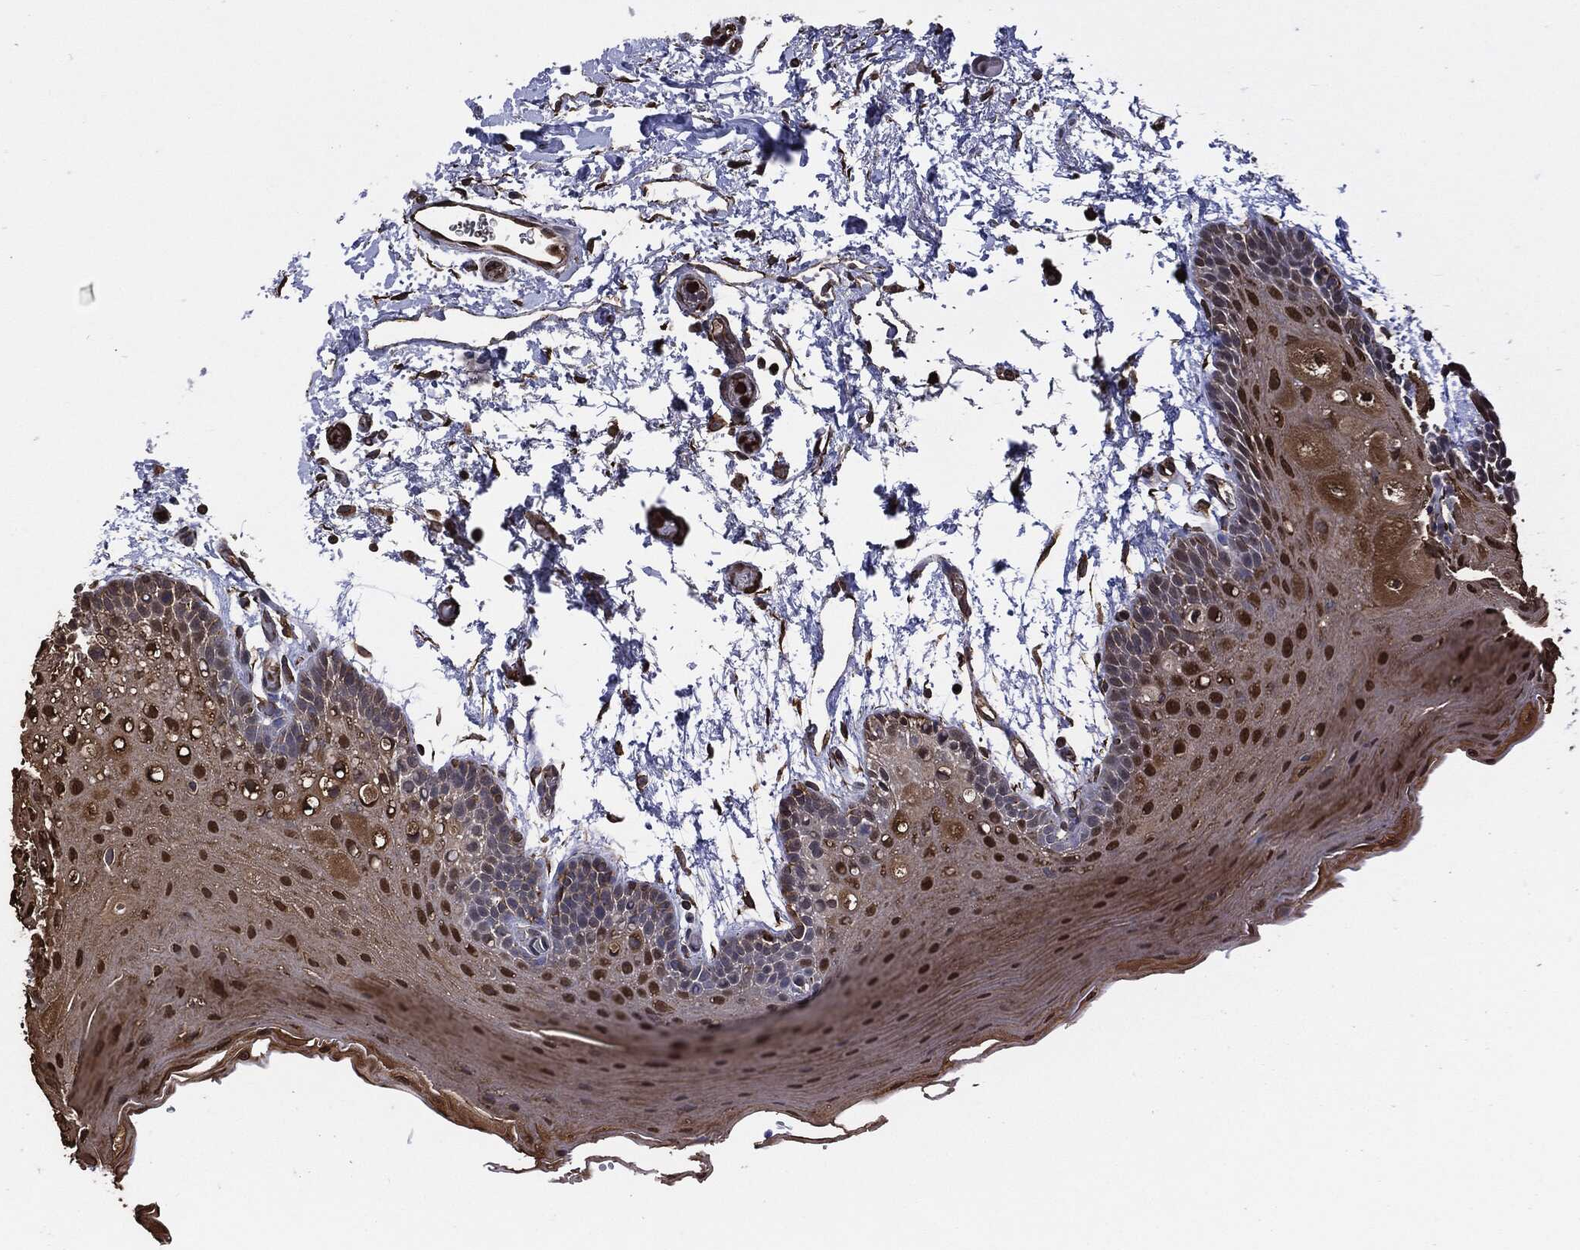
{"staining": {"intensity": "moderate", "quantity": "25%-75%", "location": "nuclear"}, "tissue": "oral mucosa", "cell_type": "Squamous epithelial cells", "image_type": "normal", "snomed": [{"axis": "morphology", "description": "Normal tissue, NOS"}, {"axis": "topography", "description": "Oral tissue"}], "caption": "Immunohistochemistry (IHC) (DAB) staining of unremarkable human oral mucosa reveals moderate nuclear protein positivity in about 25%-75% of squamous epithelial cells.", "gene": "S100A9", "patient": {"sex": "male", "age": 62}}